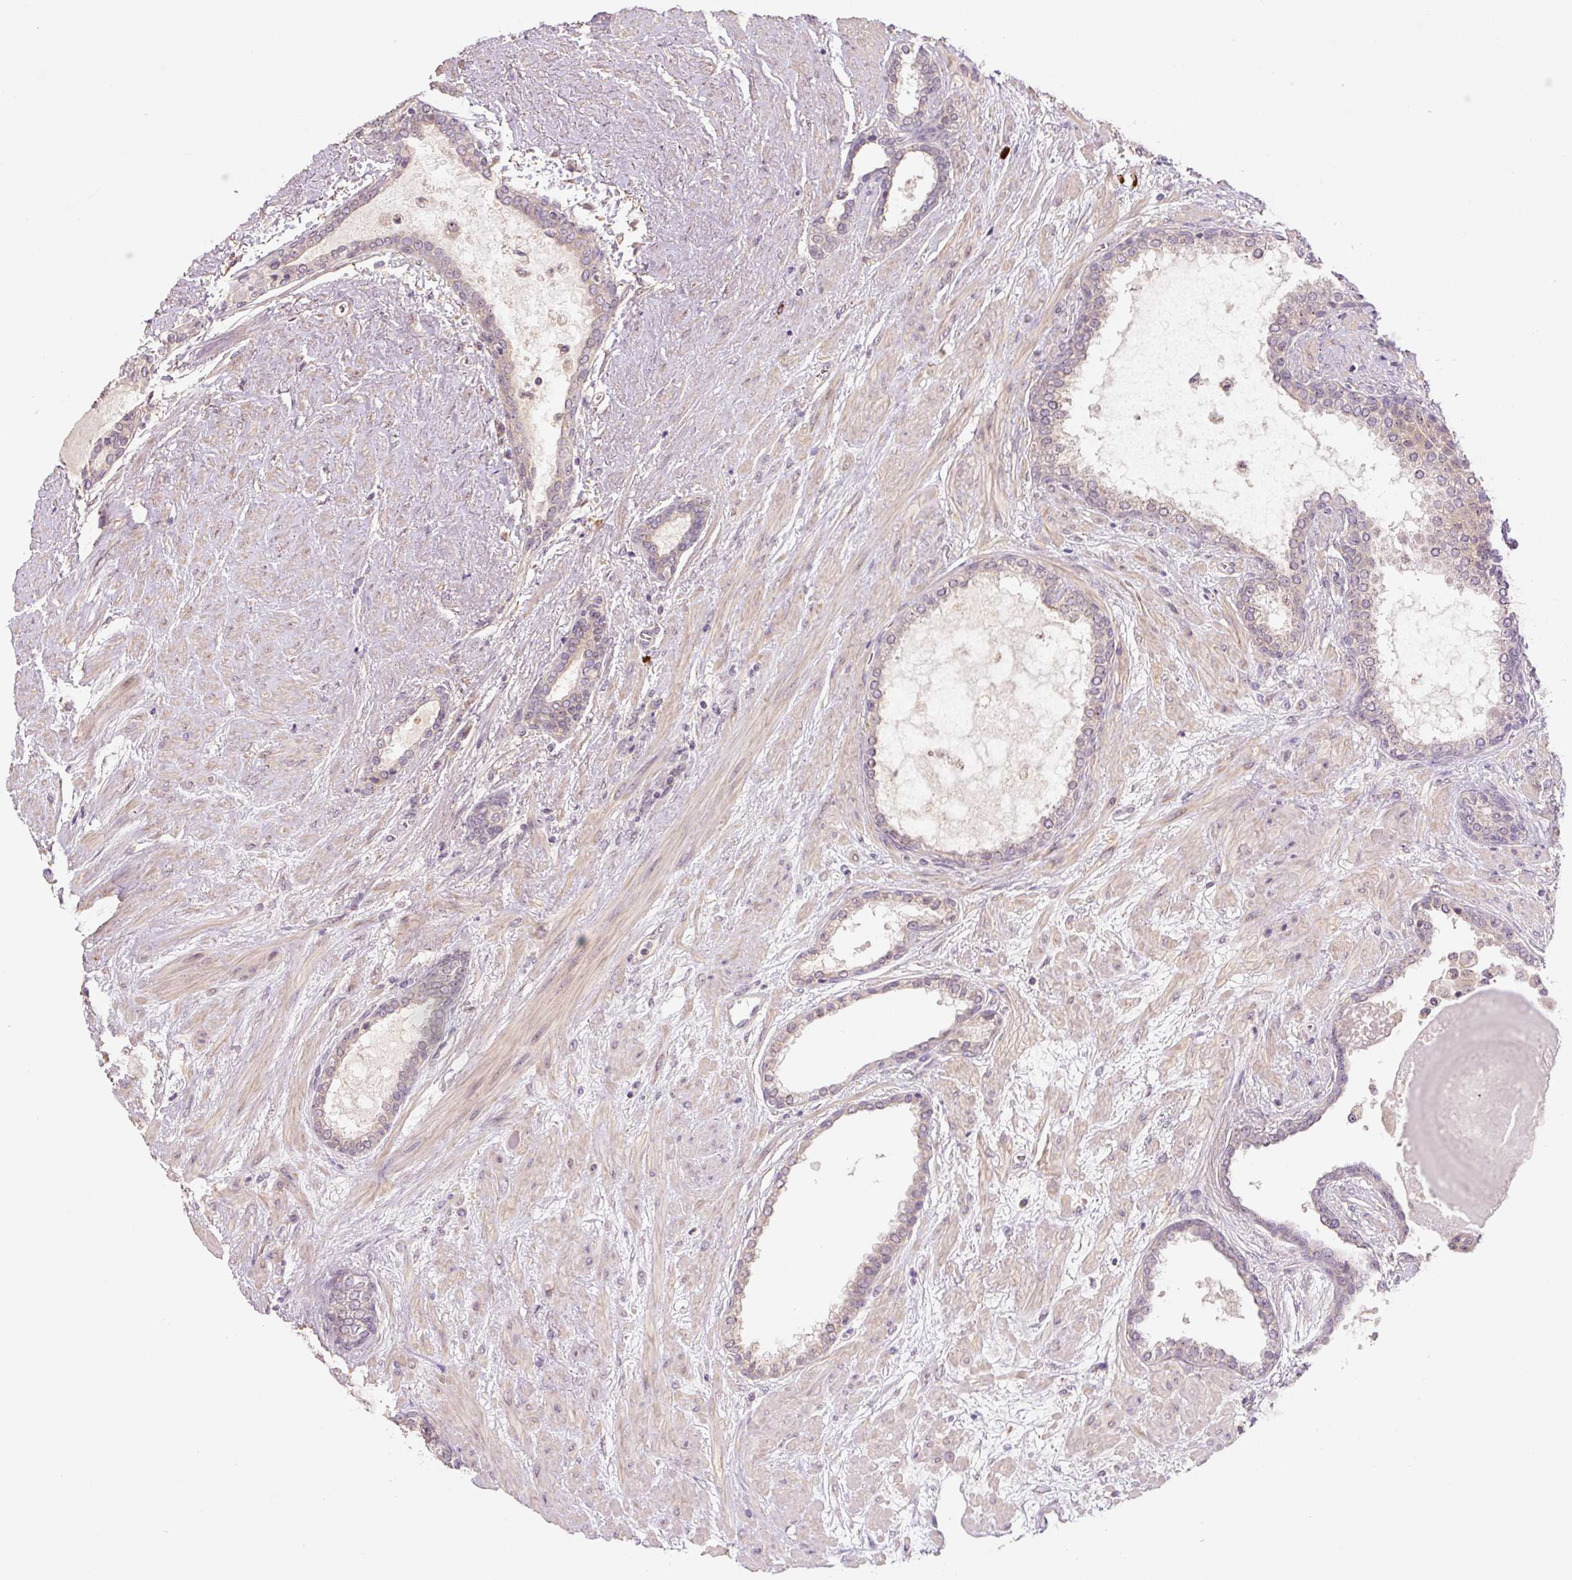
{"staining": {"intensity": "weak", "quantity": "<25%", "location": "nuclear"}, "tissue": "prostate cancer", "cell_type": "Tumor cells", "image_type": "cancer", "snomed": [{"axis": "morphology", "description": "Adenocarcinoma, High grade"}, {"axis": "topography", "description": "Prostate"}], "caption": "Tumor cells are negative for brown protein staining in prostate cancer (high-grade adenocarcinoma).", "gene": "TMEM151B", "patient": {"sex": "male", "age": 72}}